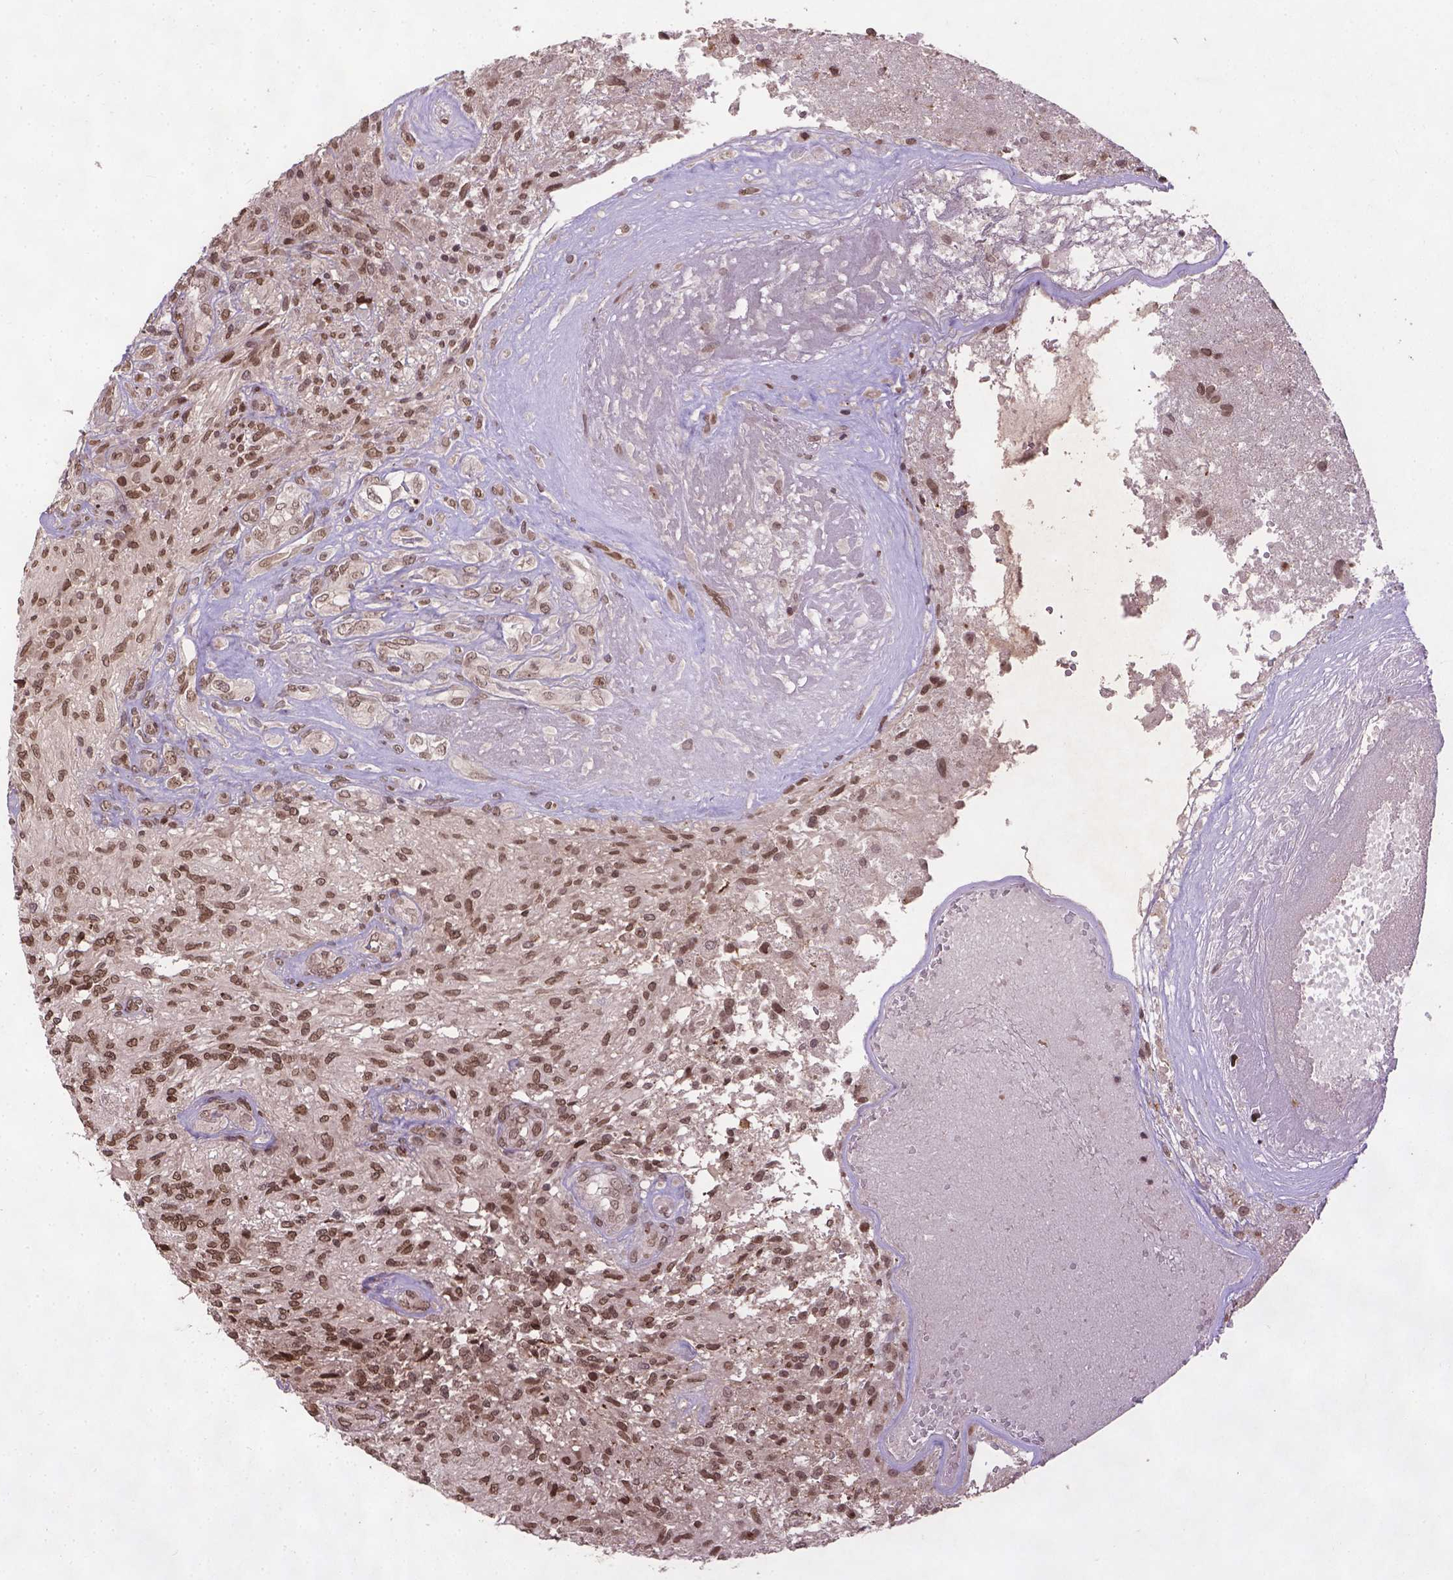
{"staining": {"intensity": "moderate", "quantity": ">75%", "location": "nuclear"}, "tissue": "glioma", "cell_type": "Tumor cells", "image_type": "cancer", "snomed": [{"axis": "morphology", "description": "Glioma, malignant, High grade"}, {"axis": "topography", "description": "Brain"}], "caption": "Moderate nuclear protein staining is present in approximately >75% of tumor cells in malignant glioma (high-grade). The staining is performed using DAB (3,3'-diaminobenzidine) brown chromogen to label protein expression. The nuclei are counter-stained blue using hematoxylin.", "gene": "BANF1", "patient": {"sex": "male", "age": 56}}